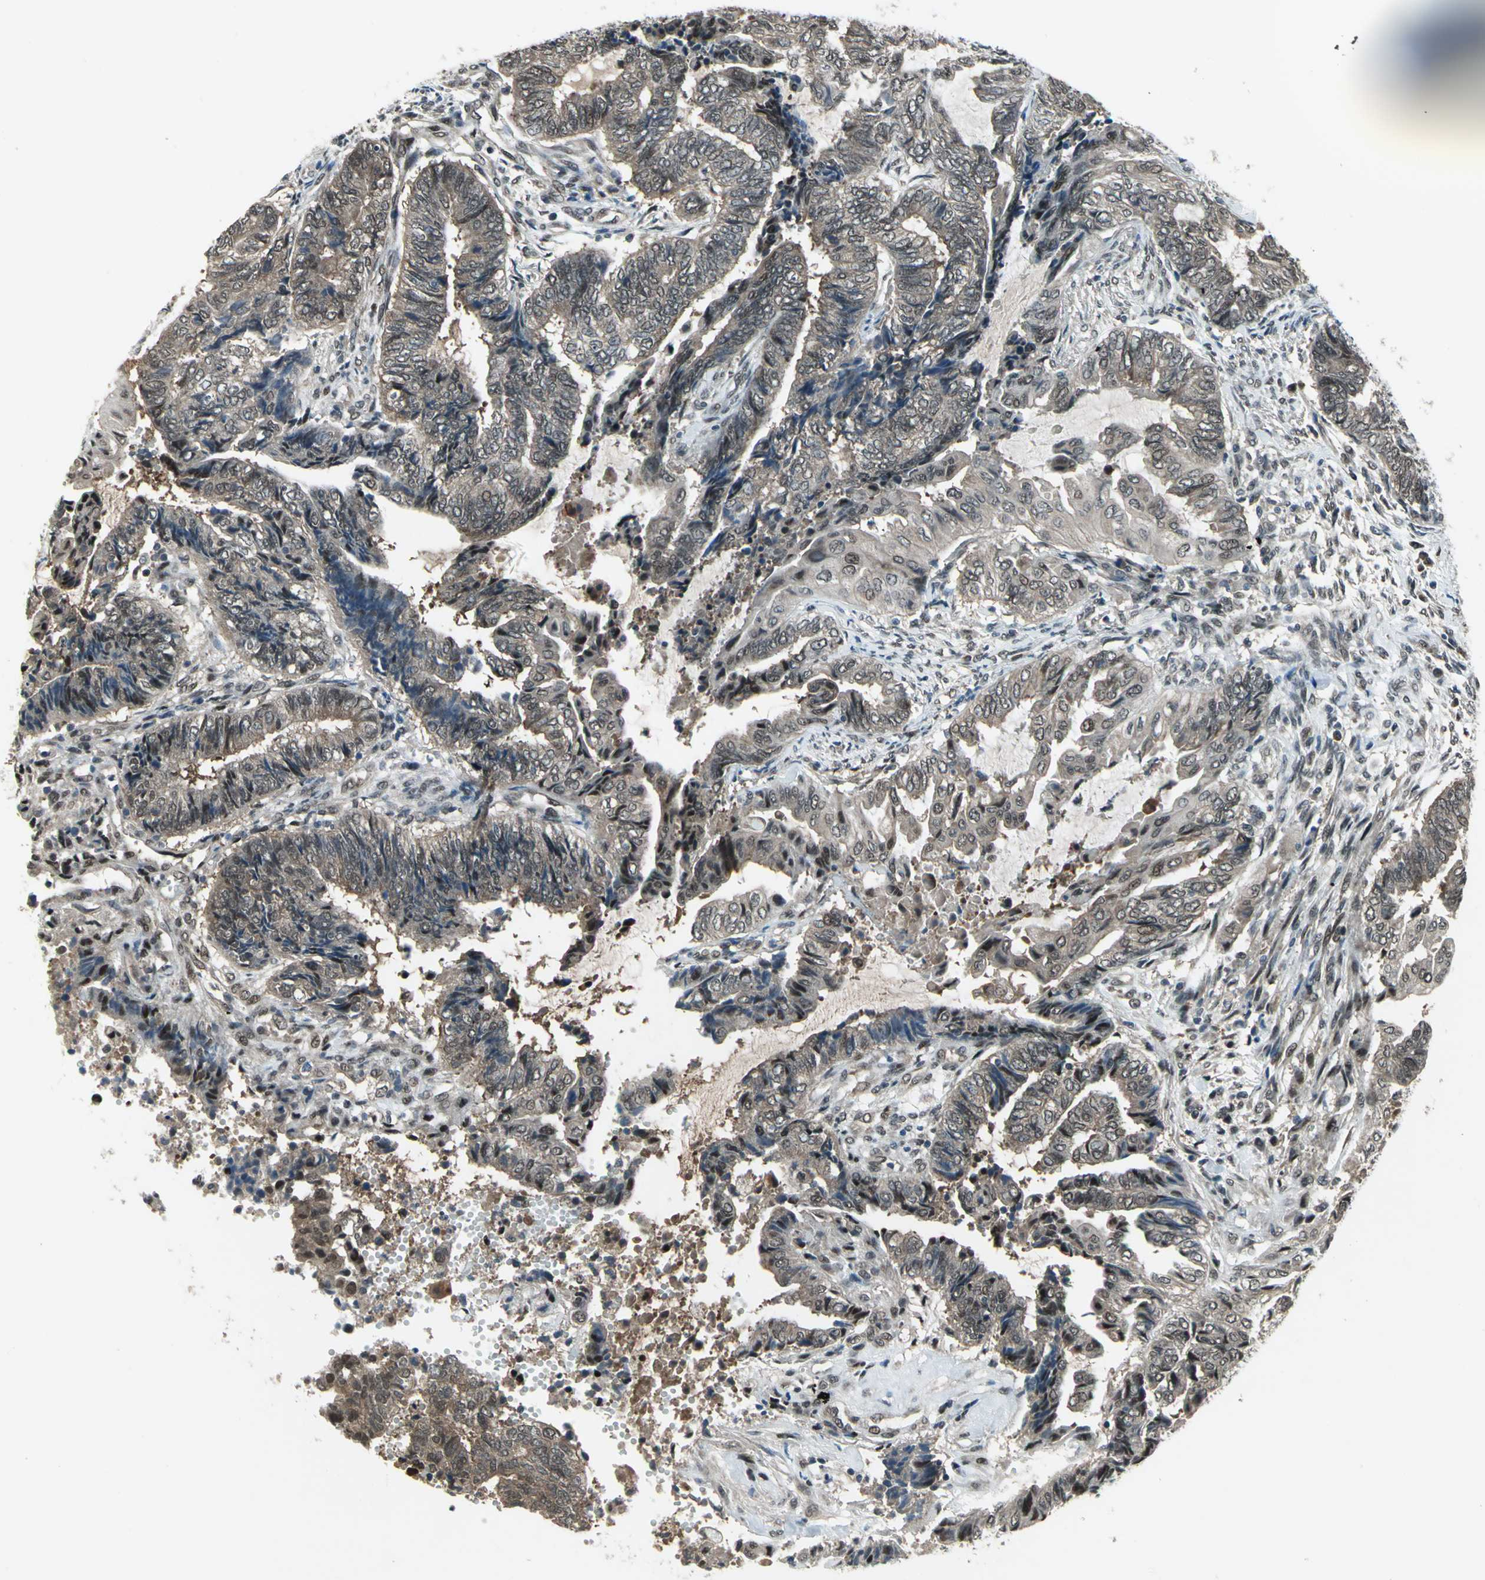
{"staining": {"intensity": "weak", "quantity": ">75%", "location": "cytoplasmic/membranous,nuclear"}, "tissue": "endometrial cancer", "cell_type": "Tumor cells", "image_type": "cancer", "snomed": [{"axis": "morphology", "description": "Adenocarcinoma, NOS"}, {"axis": "topography", "description": "Uterus"}, {"axis": "topography", "description": "Endometrium"}], "caption": "Tumor cells display low levels of weak cytoplasmic/membranous and nuclear positivity in about >75% of cells in human adenocarcinoma (endometrial). The staining was performed using DAB to visualize the protein expression in brown, while the nuclei were stained in blue with hematoxylin (Magnification: 20x).", "gene": "COPS5", "patient": {"sex": "female", "age": 70}}